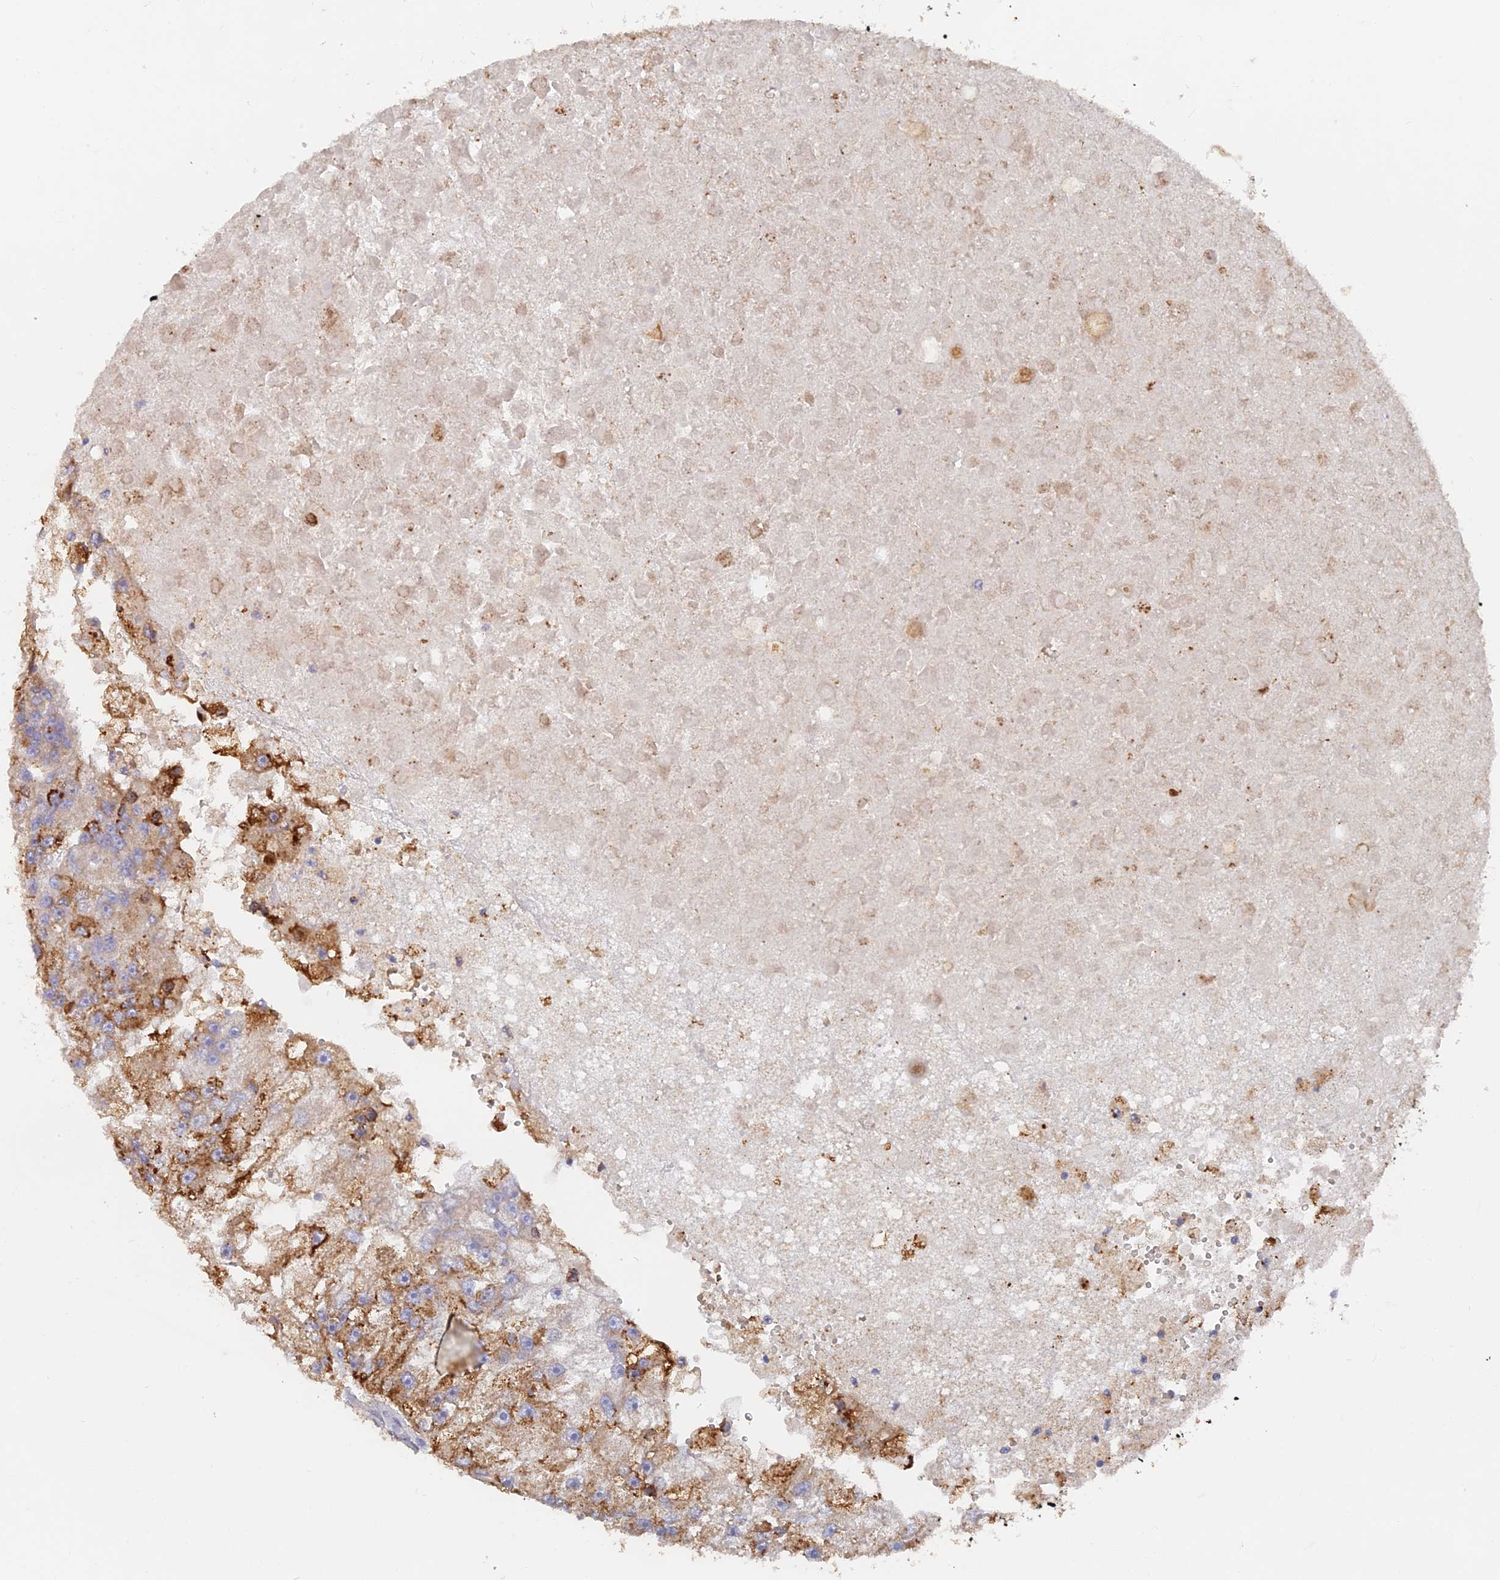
{"staining": {"intensity": "strong", "quantity": "<25%", "location": "cytoplasmic/membranous"}, "tissue": "renal cancer", "cell_type": "Tumor cells", "image_type": "cancer", "snomed": [{"axis": "morphology", "description": "Adenocarcinoma, NOS"}, {"axis": "topography", "description": "Kidney"}], "caption": "The histopathology image exhibits a brown stain indicating the presence of a protein in the cytoplasmic/membranous of tumor cells in adenocarcinoma (renal). The staining was performed using DAB to visualize the protein expression in brown, while the nuclei were stained in blue with hematoxylin (Magnification: 20x).", "gene": "ARRDC1", "patient": {"sex": "male", "age": 63}}